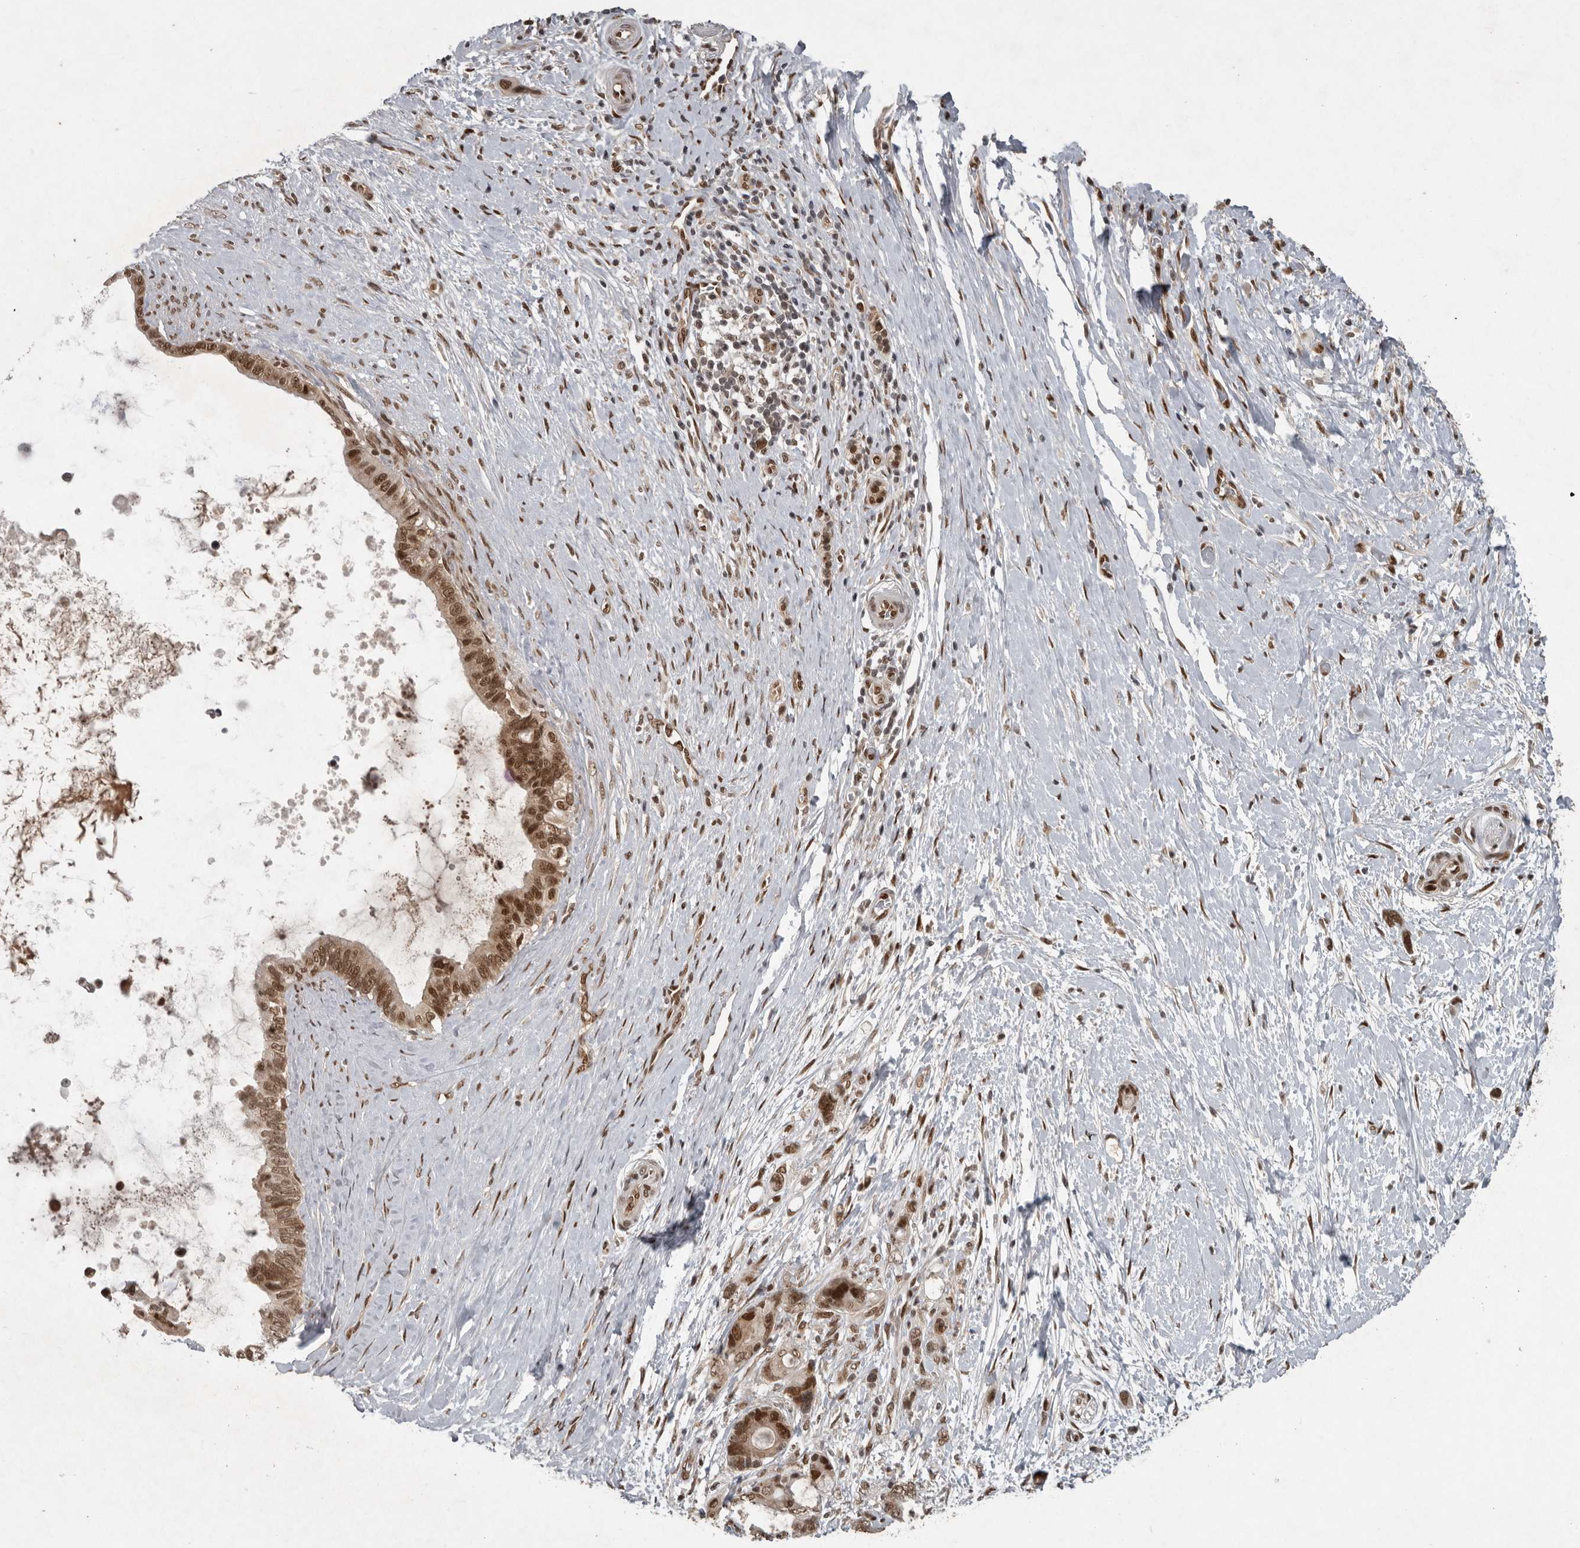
{"staining": {"intensity": "strong", "quantity": ">75%", "location": "cytoplasmic/membranous,nuclear"}, "tissue": "pancreatic cancer", "cell_type": "Tumor cells", "image_type": "cancer", "snomed": [{"axis": "morphology", "description": "Adenocarcinoma, NOS"}, {"axis": "topography", "description": "Pancreas"}], "caption": "Protein expression by immunohistochemistry exhibits strong cytoplasmic/membranous and nuclear expression in approximately >75% of tumor cells in pancreatic cancer (adenocarcinoma). Nuclei are stained in blue.", "gene": "CDC27", "patient": {"sex": "female", "age": 72}}